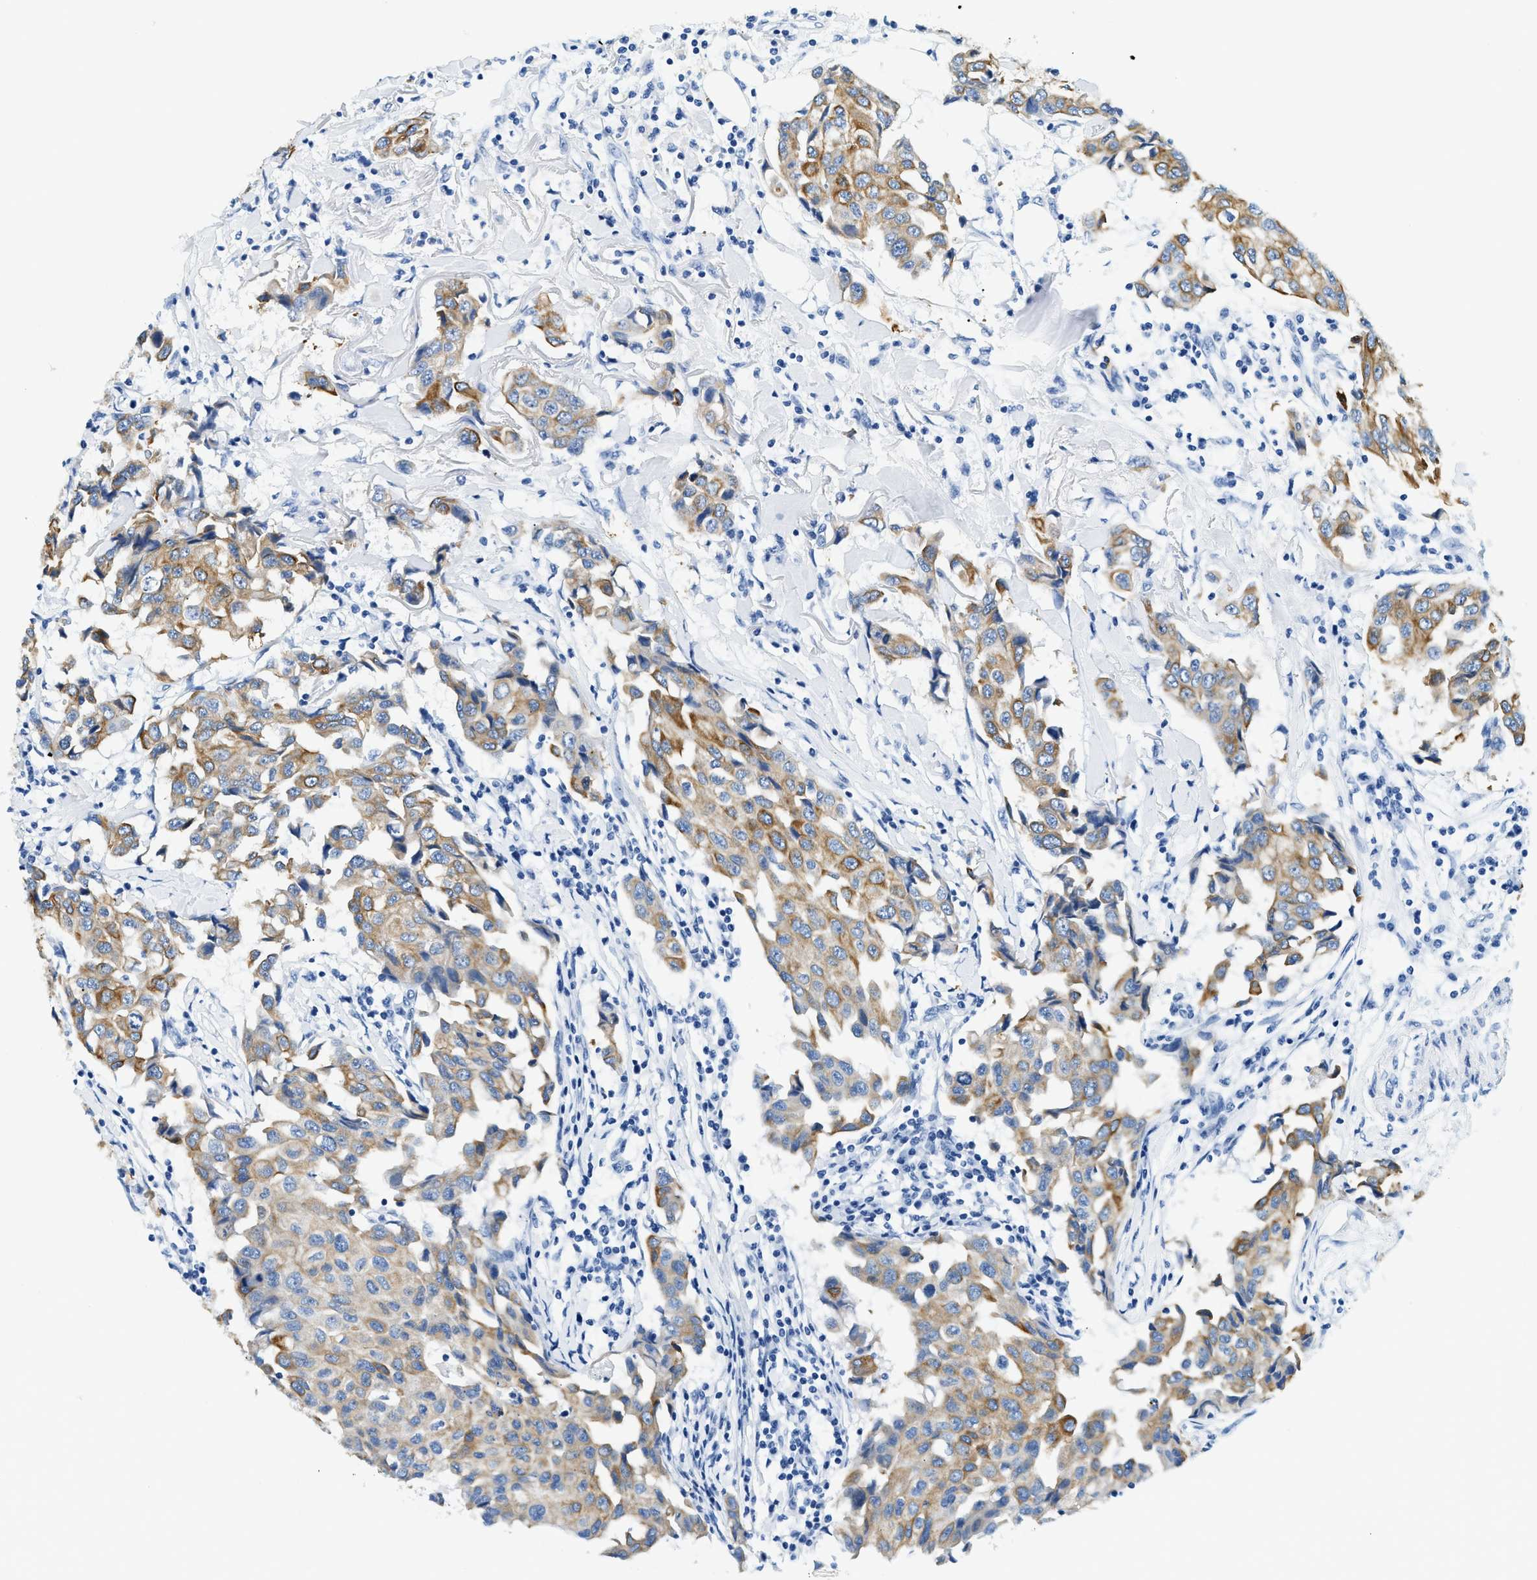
{"staining": {"intensity": "moderate", "quantity": ">75%", "location": "cytoplasmic/membranous"}, "tissue": "breast cancer", "cell_type": "Tumor cells", "image_type": "cancer", "snomed": [{"axis": "morphology", "description": "Duct carcinoma"}, {"axis": "topography", "description": "Breast"}], "caption": "Breast cancer stained for a protein reveals moderate cytoplasmic/membranous positivity in tumor cells. The protein is stained brown, and the nuclei are stained in blue (DAB IHC with brightfield microscopy, high magnification).", "gene": "STXBP2", "patient": {"sex": "female", "age": 80}}